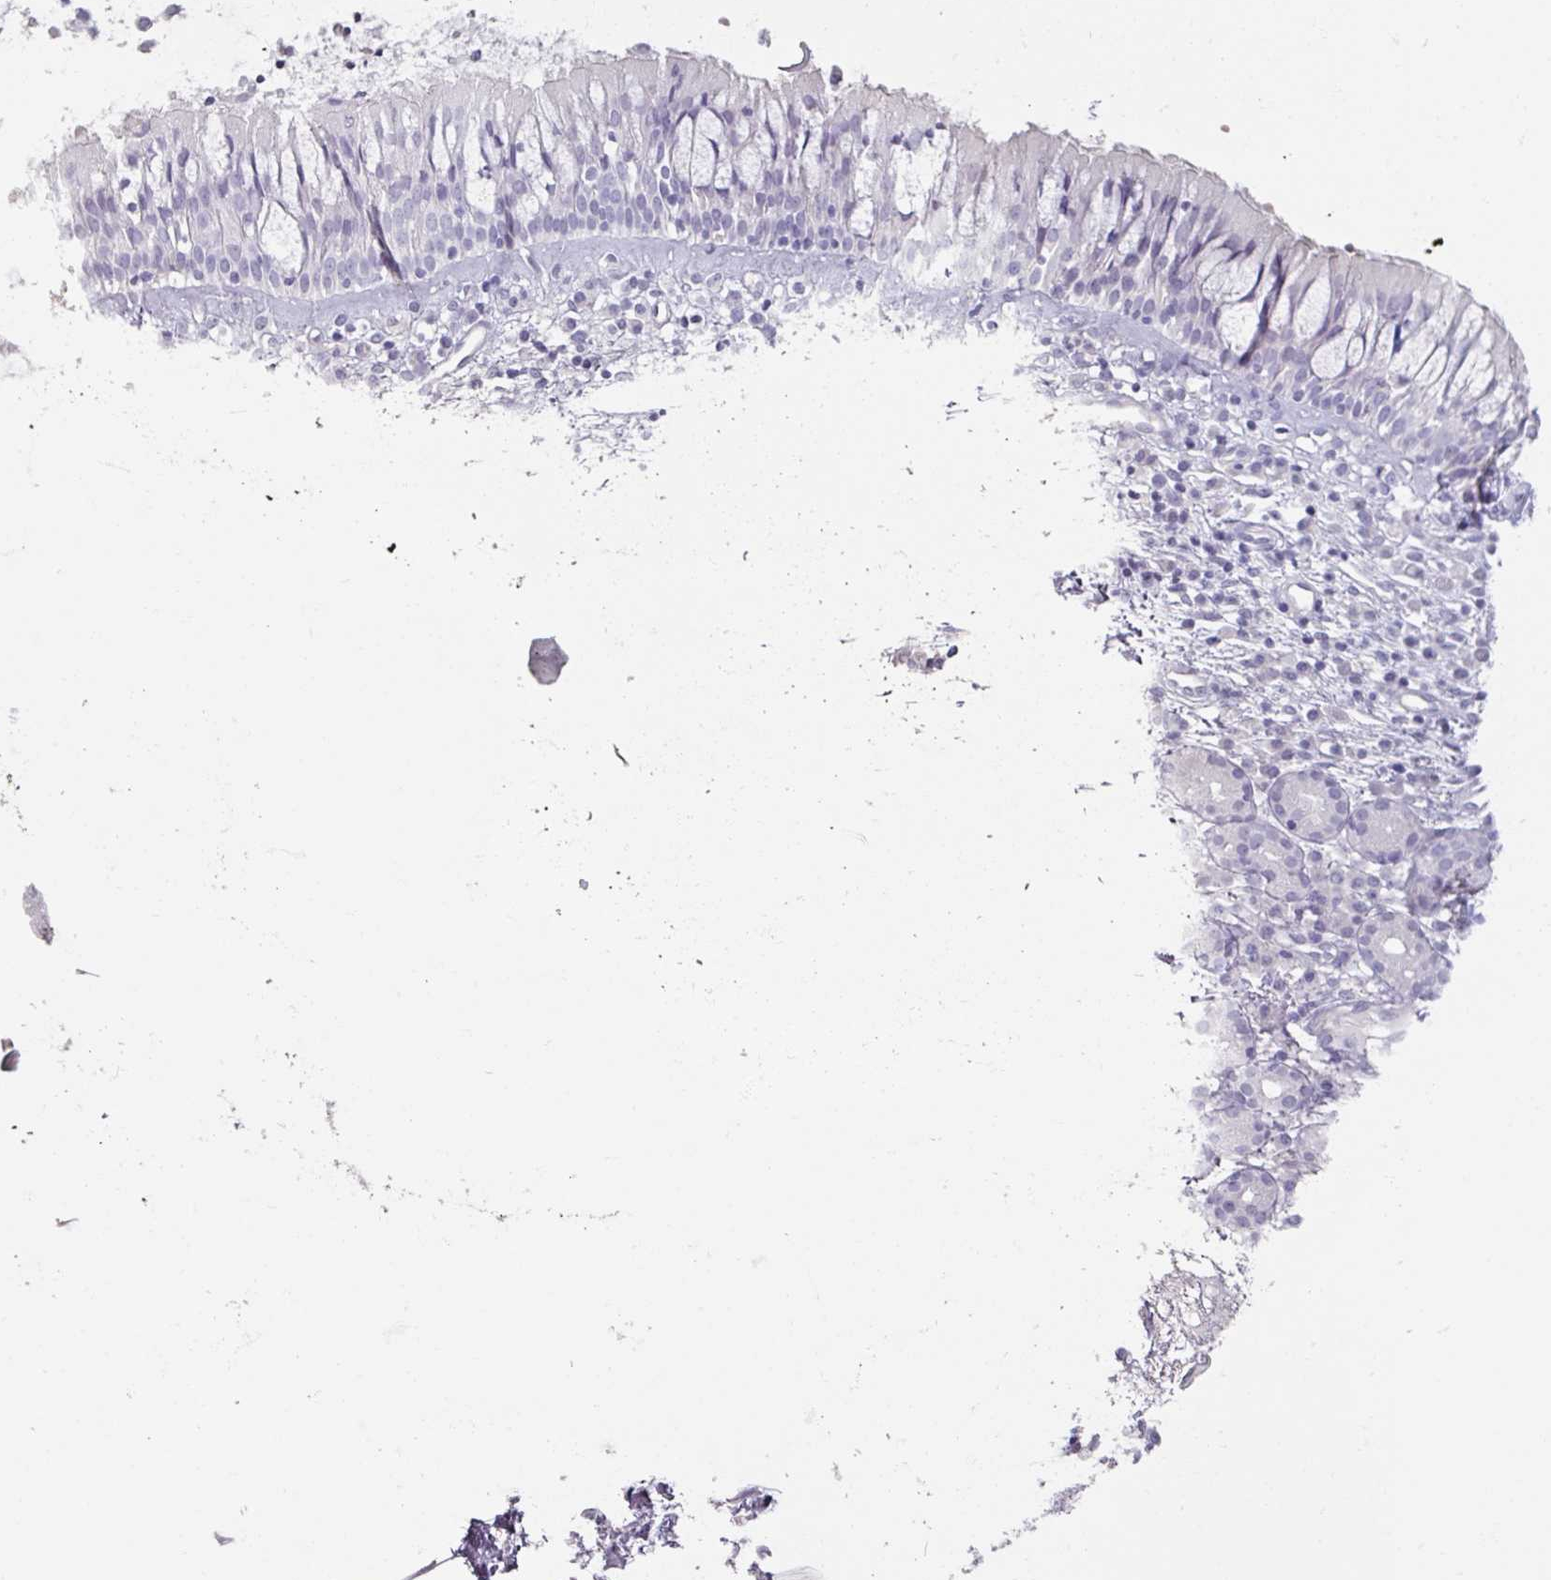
{"staining": {"intensity": "negative", "quantity": "none", "location": "none"}, "tissue": "nasopharynx", "cell_type": "Respiratory epithelial cells", "image_type": "normal", "snomed": [{"axis": "morphology", "description": "Normal tissue, NOS"}, {"axis": "topography", "description": "Nasopharynx"}], "caption": "A histopathology image of nasopharynx stained for a protein demonstrates no brown staining in respiratory epithelial cells.", "gene": "ARG1", "patient": {"sex": "female", "age": 62}}